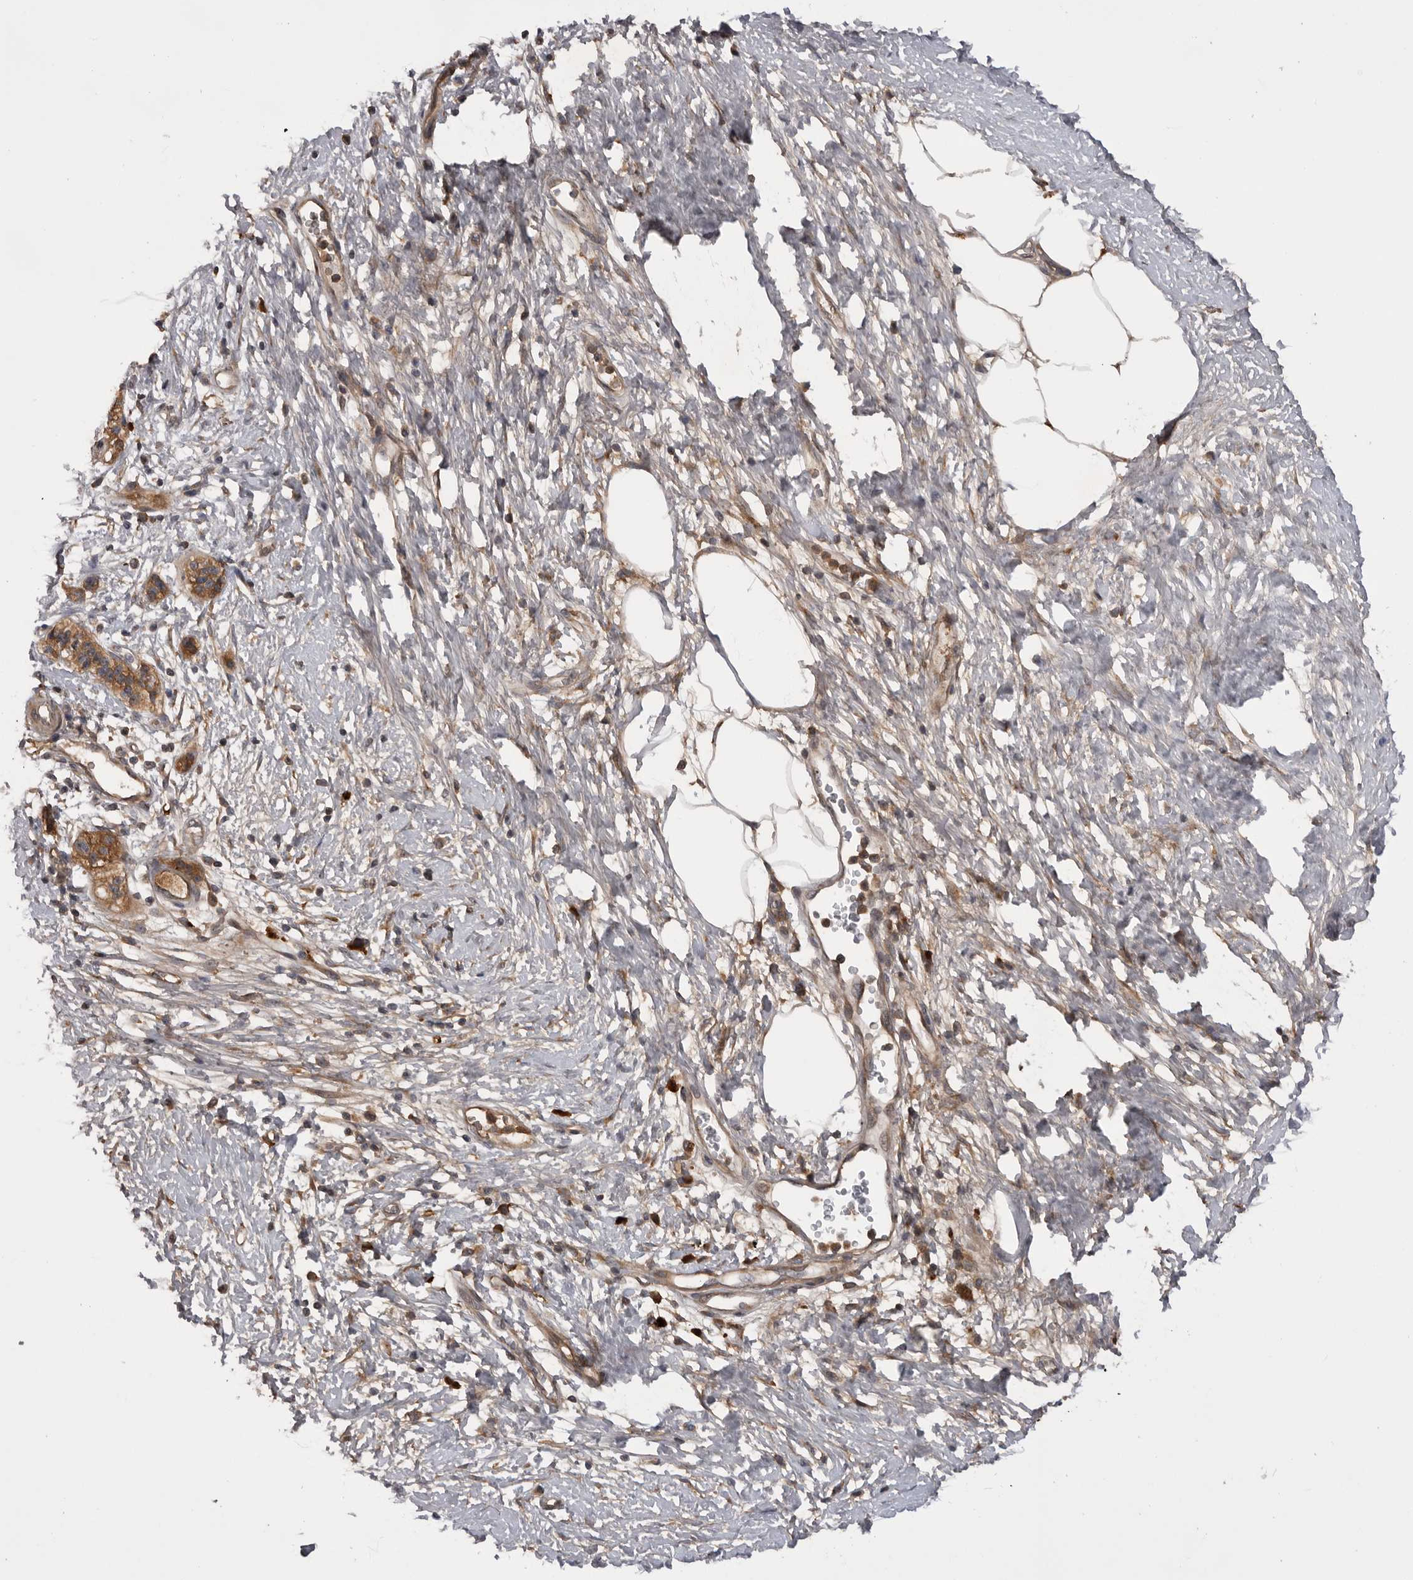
{"staining": {"intensity": "moderate", "quantity": ">75%", "location": "cytoplasmic/membranous"}, "tissue": "pancreatic cancer", "cell_type": "Tumor cells", "image_type": "cancer", "snomed": [{"axis": "morphology", "description": "Adenocarcinoma, NOS"}, {"axis": "topography", "description": "Pancreas"}], "caption": "Immunohistochemistry (IHC) staining of pancreatic adenocarcinoma, which displays medium levels of moderate cytoplasmic/membranous expression in about >75% of tumor cells indicating moderate cytoplasmic/membranous protein staining. The staining was performed using DAB (3,3'-diaminobenzidine) (brown) for protein detection and nuclei were counterstained in hematoxylin (blue).", "gene": "RAB3GAP2", "patient": {"sex": "male", "age": 50}}